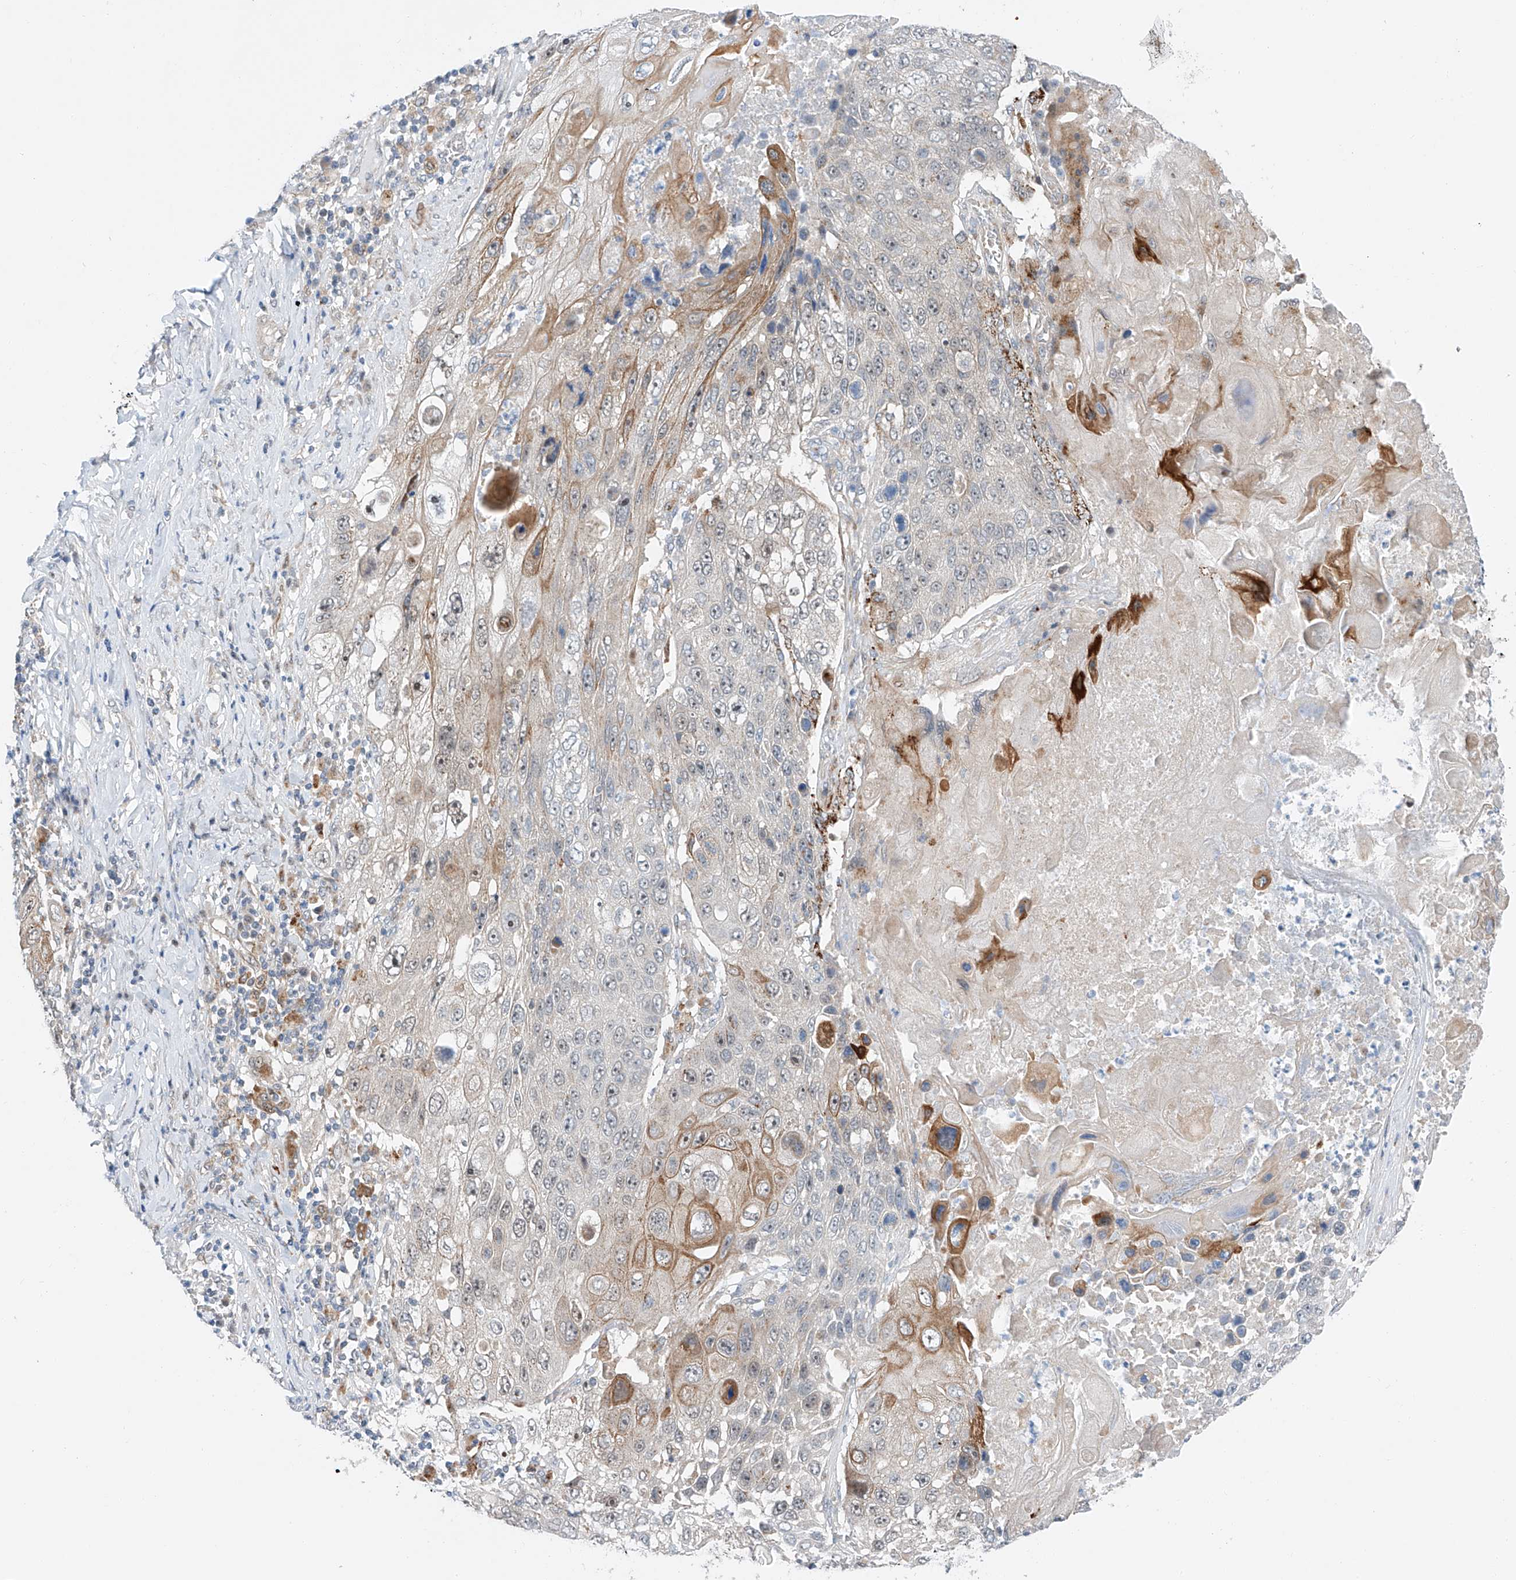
{"staining": {"intensity": "moderate", "quantity": "<25%", "location": "cytoplasmic/membranous,nuclear"}, "tissue": "lung cancer", "cell_type": "Tumor cells", "image_type": "cancer", "snomed": [{"axis": "morphology", "description": "Squamous cell carcinoma, NOS"}, {"axis": "topography", "description": "Lung"}], "caption": "Immunohistochemistry staining of lung cancer, which displays low levels of moderate cytoplasmic/membranous and nuclear staining in approximately <25% of tumor cells indicating moderate cytoplasmic/membranous and nuclear protein expression. The staining was performed using DAB (3,3'-diaminobenzidine) (brown) for protein detection and nuclei were counterstained in hematoxylin (blue).", "gene": "CLDND1", "patient": {"sex": "male", "age": 61}}